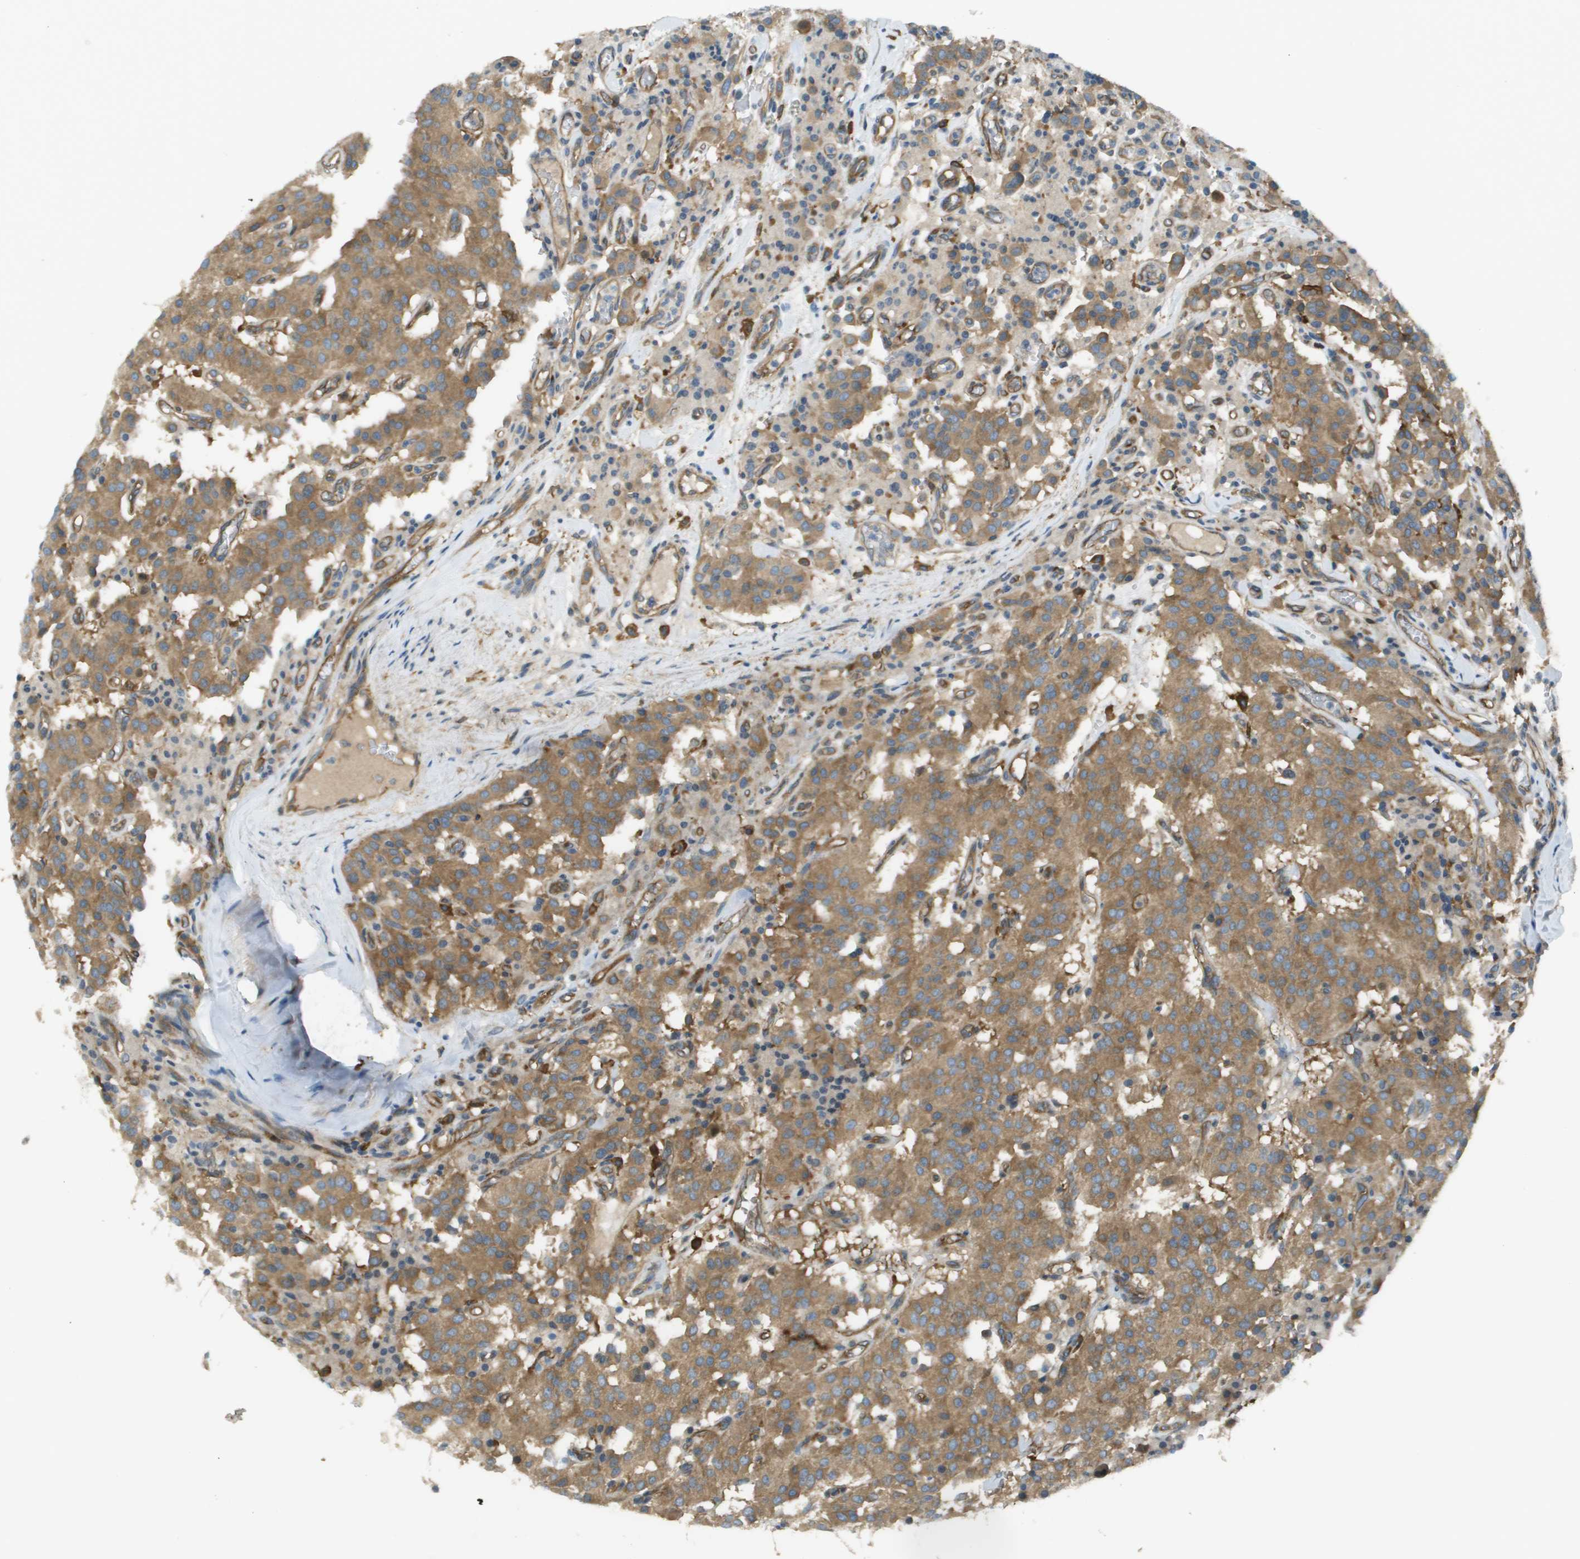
{"staining": {"intensity": "moderate", "quantity": ">75%", "location": "cytoplasmic/membranous"}, "tissue": "carcinoid", "cell_type": "Tumor cells", "image_type": "cancer", "snomed": [{"axis": "morphology", "description": "Carcinoid, malignant, NOS"}, {"axis": "topography", "description": "Lung"}], "caption": "There is medium levels of moderate cytoplasmic/membranous expression in tumor cells of carcinoid (malignant), as demonstrated by immunohistochemical staining (brown color).", "gene": "CORO1B", "patient": {"sex": "male", "age": 30}}